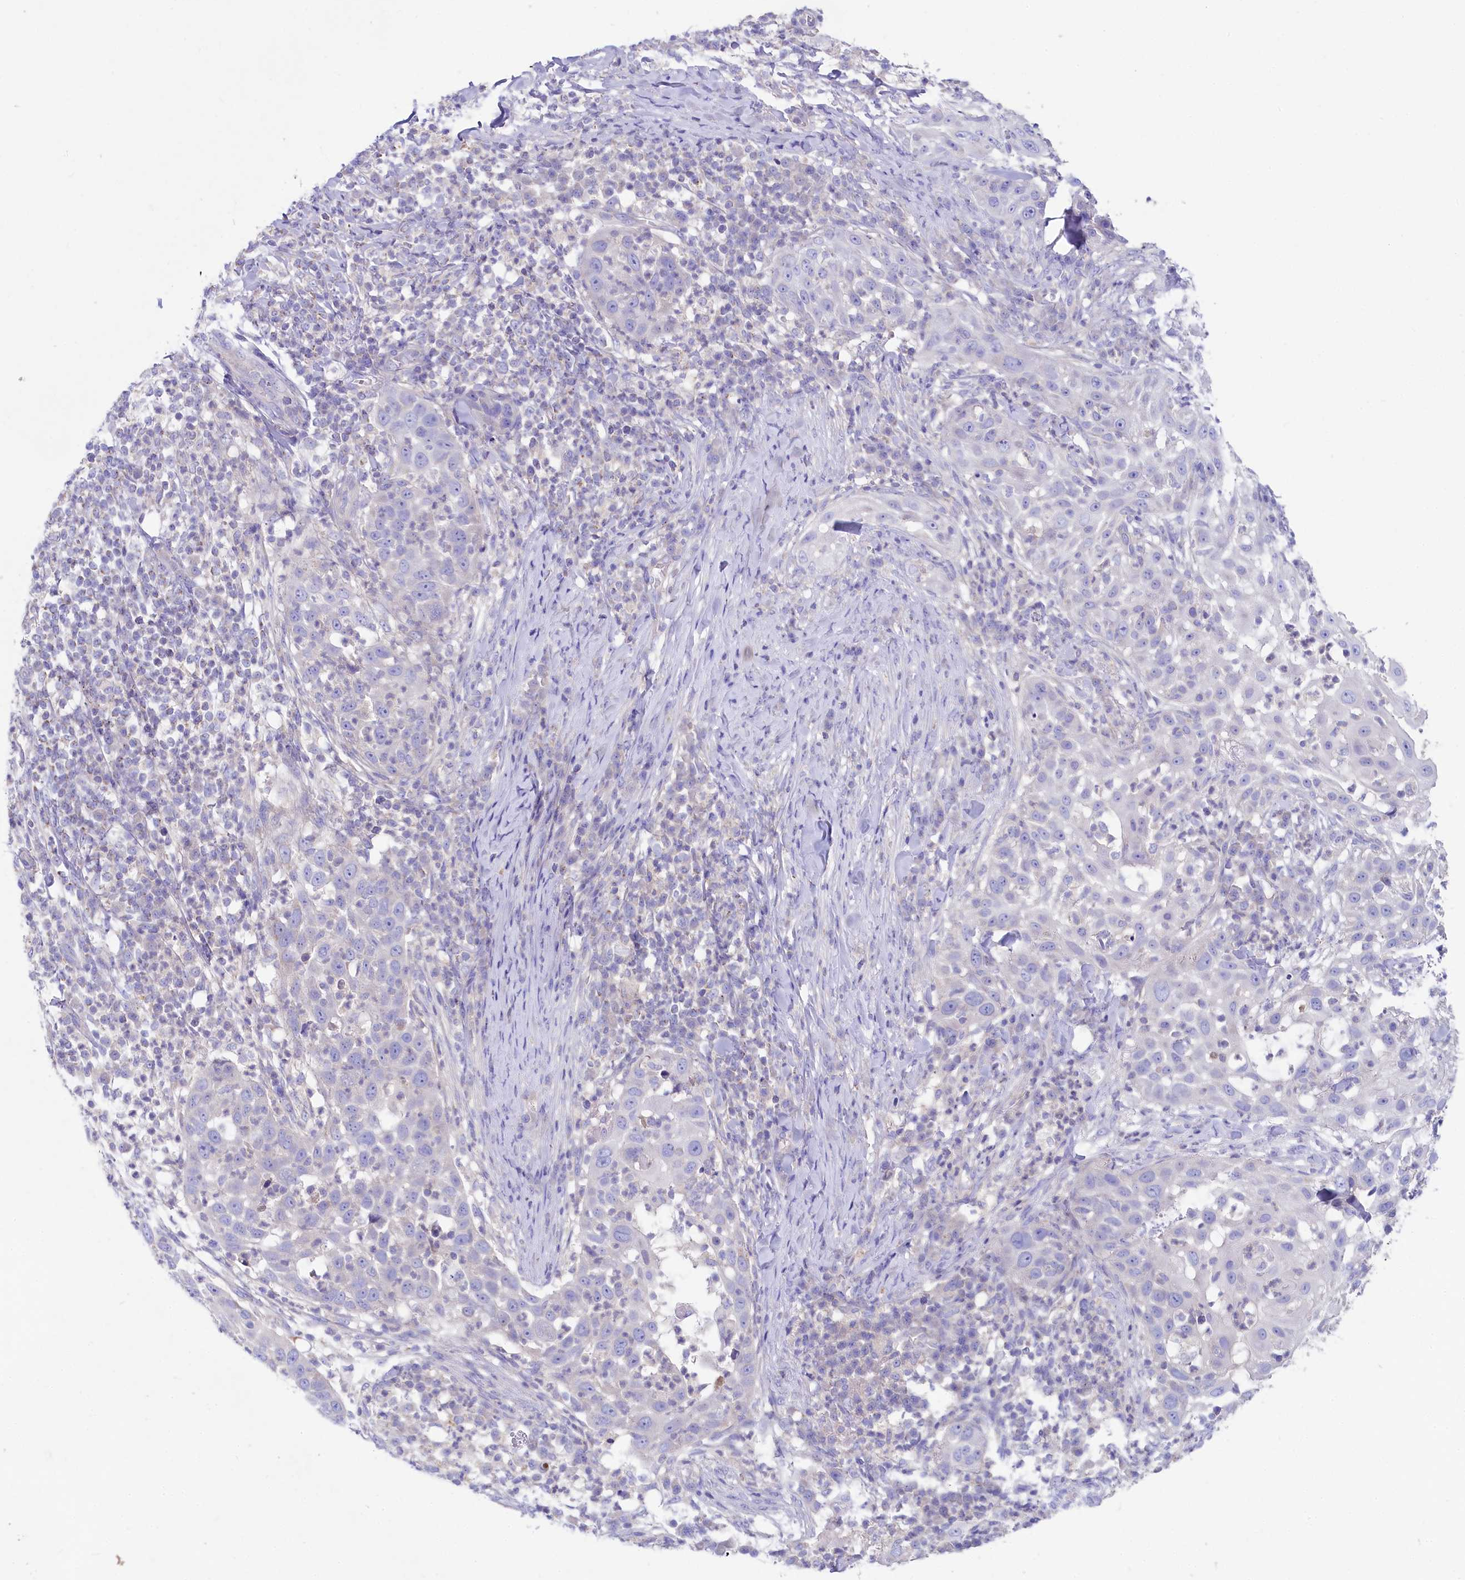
{"staining": {"intensity": "negative", "quantity": "none", "location": "none"}, "tissue": "skin cancer", "cell_type": "Tumor cells", "image_type": "cancer", "snomed": [{"axis": "morphology", "description": "Squamous cell carcinoma, NOS"}, {"axis": "topography", "description": "Skin"}], "caption": "This is an IHC histopathology image of human skin squamous cell carcinoma. There is no staining in tumor cells.", "gene": "VPS26B", "patient": {"sex": "female", "age": 44}}